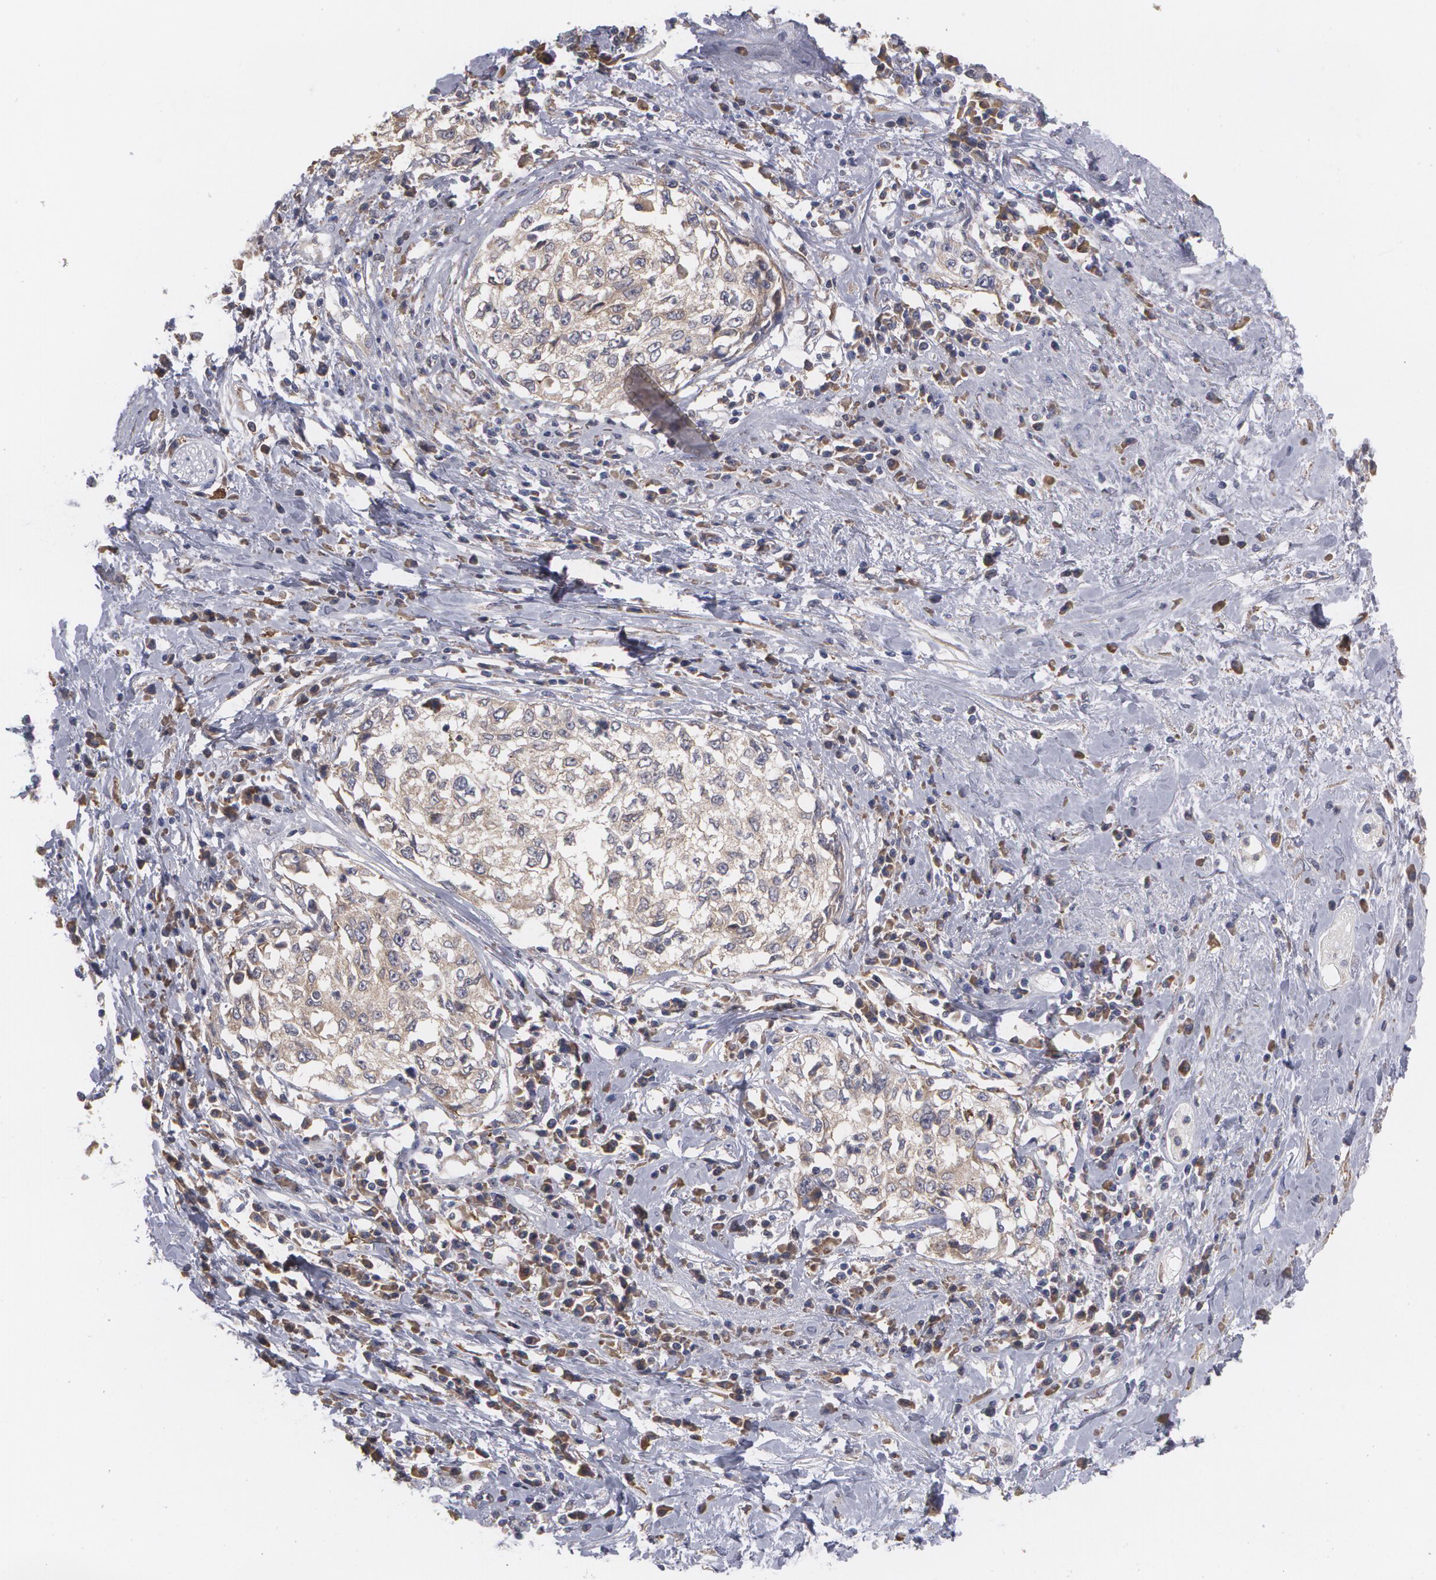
{"staining": {"intensity": "weak", "quantity": ">75%", "location": "cytoplasmic/membranous"}, "tissue": "cervical cancer", "cell_type": "Tumor cells", "image_type": "cancer", "snomed": [{"axis": "morphology", "description": "Squamous cell carcinoma, NOS"}, {"axis": "topography", "description": "Cervix"}], "caption": "Tumor cells demonstrate weak cytoplasmic/membranous positivity in approximately >75% of cells in cervical cancer.", "gene": "MTHFD1", "patient": {"sex": "female", "age": 57}}